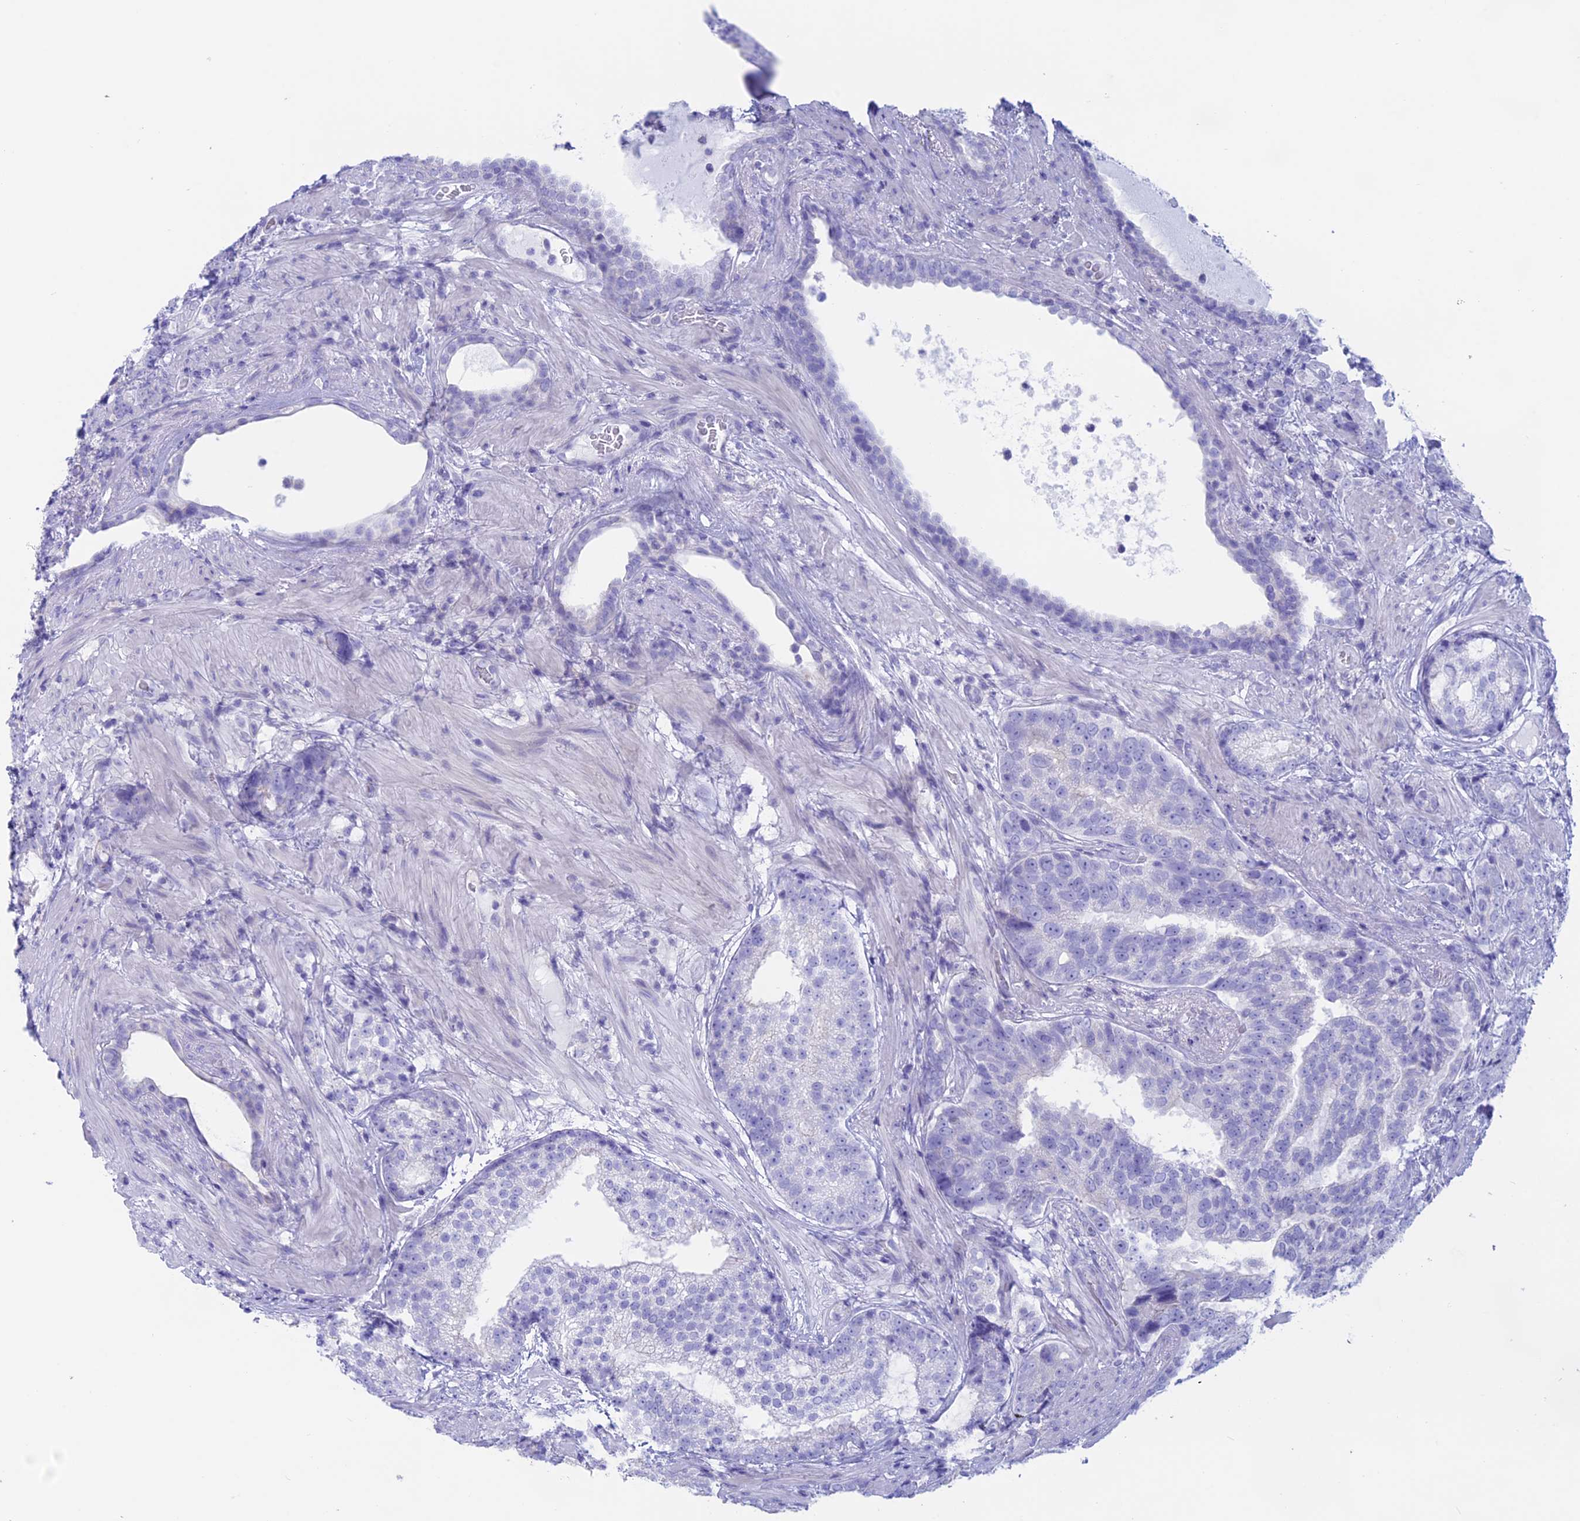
{"staining": {"intensity": "negative", "quantity": "none", "location": "none"}, "tissue": "prostate cancer", "cell_type": "Tumor cells", "image_type": "cancer", "snomed": [{"axis": "morphology", "description": "Adenocarcinoma, High grade"}, {"axis": "topography", "description": "Prostate"}], "caption": "This histopathology image is of prostate cancer (adenocarcinoma (high-grade)) stained with immunohistochemistry (IHC) to label a protein in brown with the nuclei are counter-stained blue. There is no expression in tumor cells. (DAB (3,3'-diaminobenzidine) IHC with hematoxylin counter stain).", "gene": "RP1", "patient": {"sex": "male", "age": 67}}